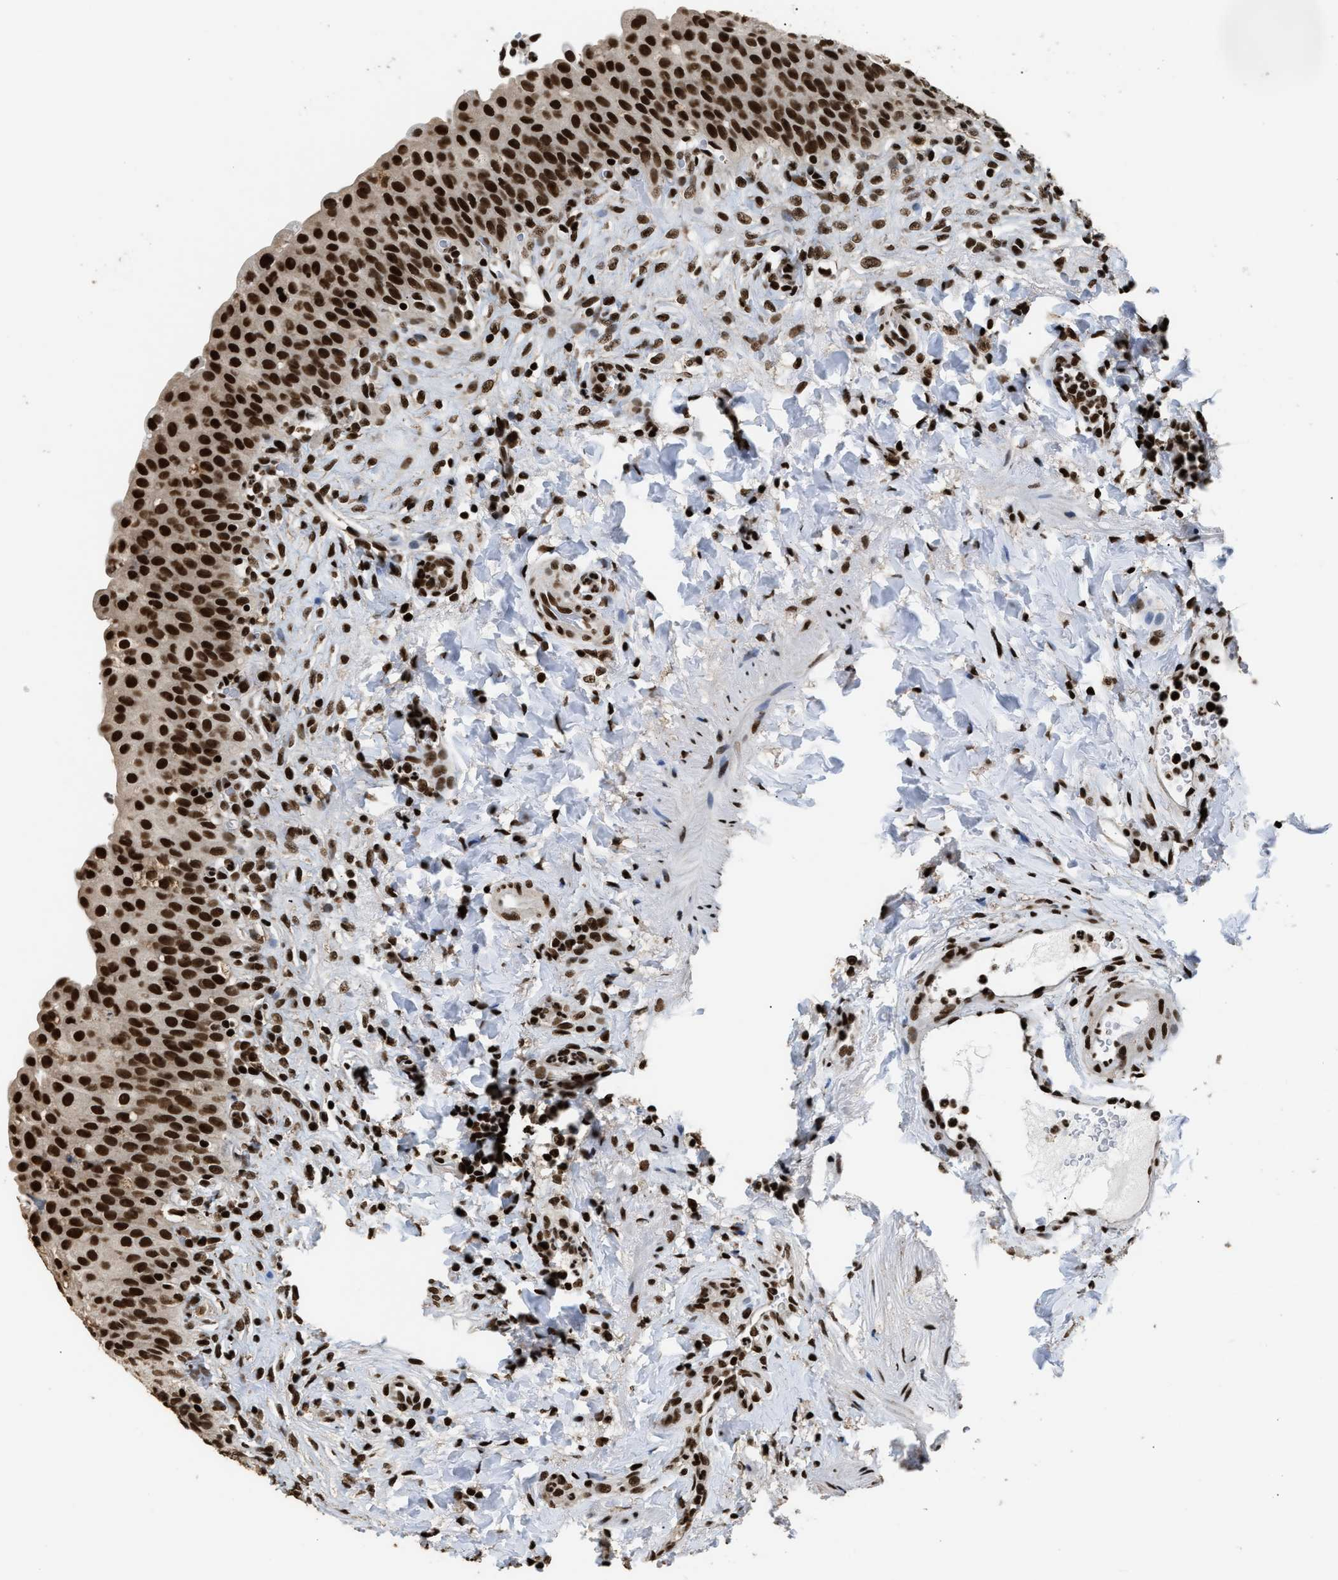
{"staining": {"intensity": "strong", "quantity": ">75%", "location": "nuclear"}, "tissue": "urinary bladder", "cell_type": "Urothelial cells", "image_type": "normal", "snomed": [{"axis": "morphology", "description": "Urothelial carcinoma, High grade"}, {"axis": "topography", "description": "Urinary bladder"}], "caption": "Immunohistochemical staining of unremarkable human urinary bladder demonstrates high levels of strong nuclear expression in about >75% of urothelial cells. (DAB (3,3'-diaminobenzidine) IHC, brown staining for protein, blue staining for nuclei).", "gene": "RAD21", "patient": {"sex": "male", "age": 46}}